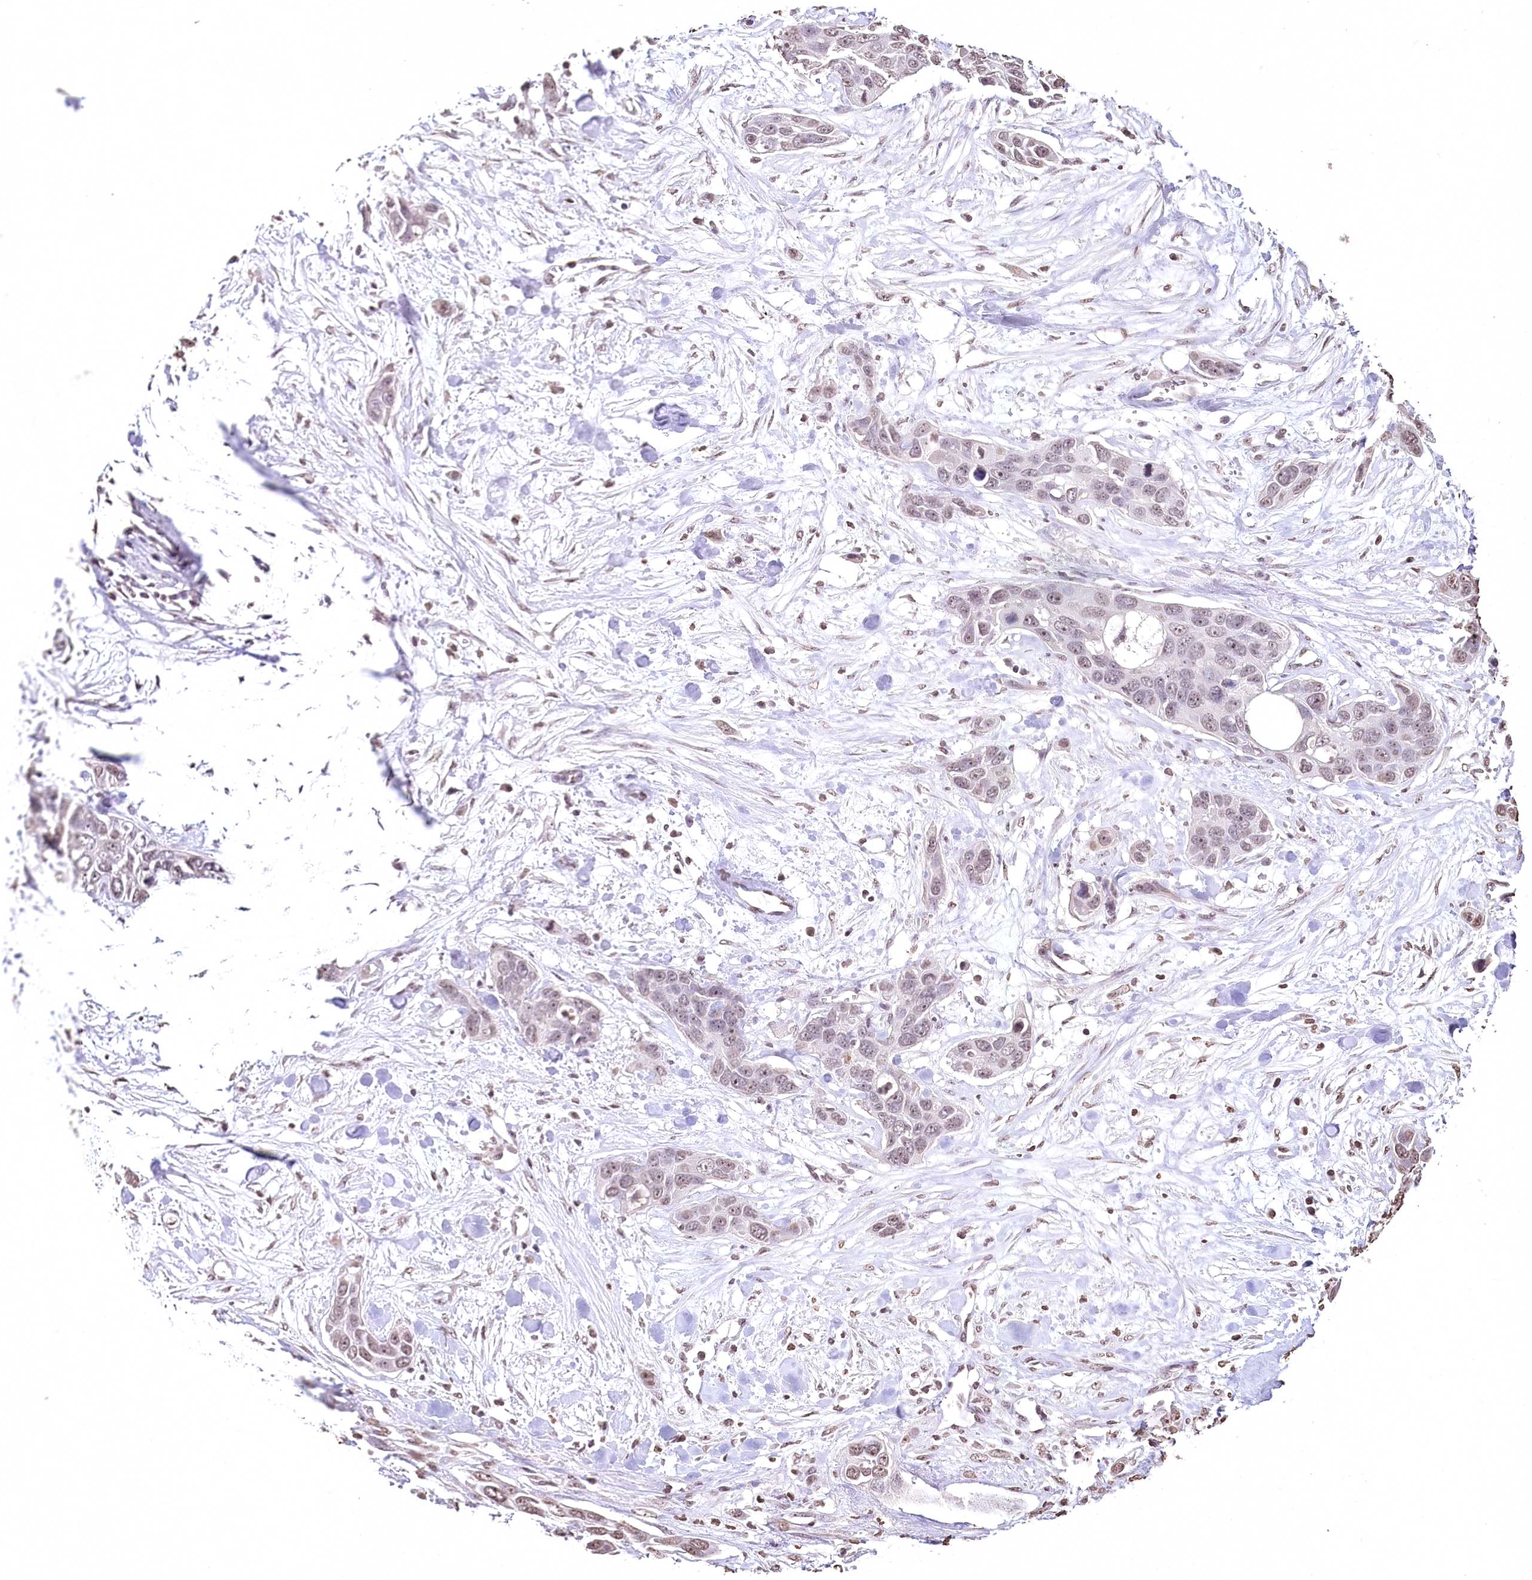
{"staining": {"intensity": "weak", "quantity": "<25%", "location": "nuclear"}, "tissue": "pancreatic cancer", "cell_type": "Tumor cells", "image_type": "cancer", "snomed": [{"axis": "morphology", "description": "Adenocarcinoma, NOS"}, {"axis": "topography", "description": "Pancreas"}], "caption": "Micrograph shows no protein staining in tumor cells of pancreatic cancer (adenocarcinoma) tissue. The staining was performed using DAB to visualize the protein expression in brown, while the nuclei were stained in blue with hematoxylin (Magnification: 20x).", "gene": "DMXL1", "patient": {"sex": "female", "age": 60}}